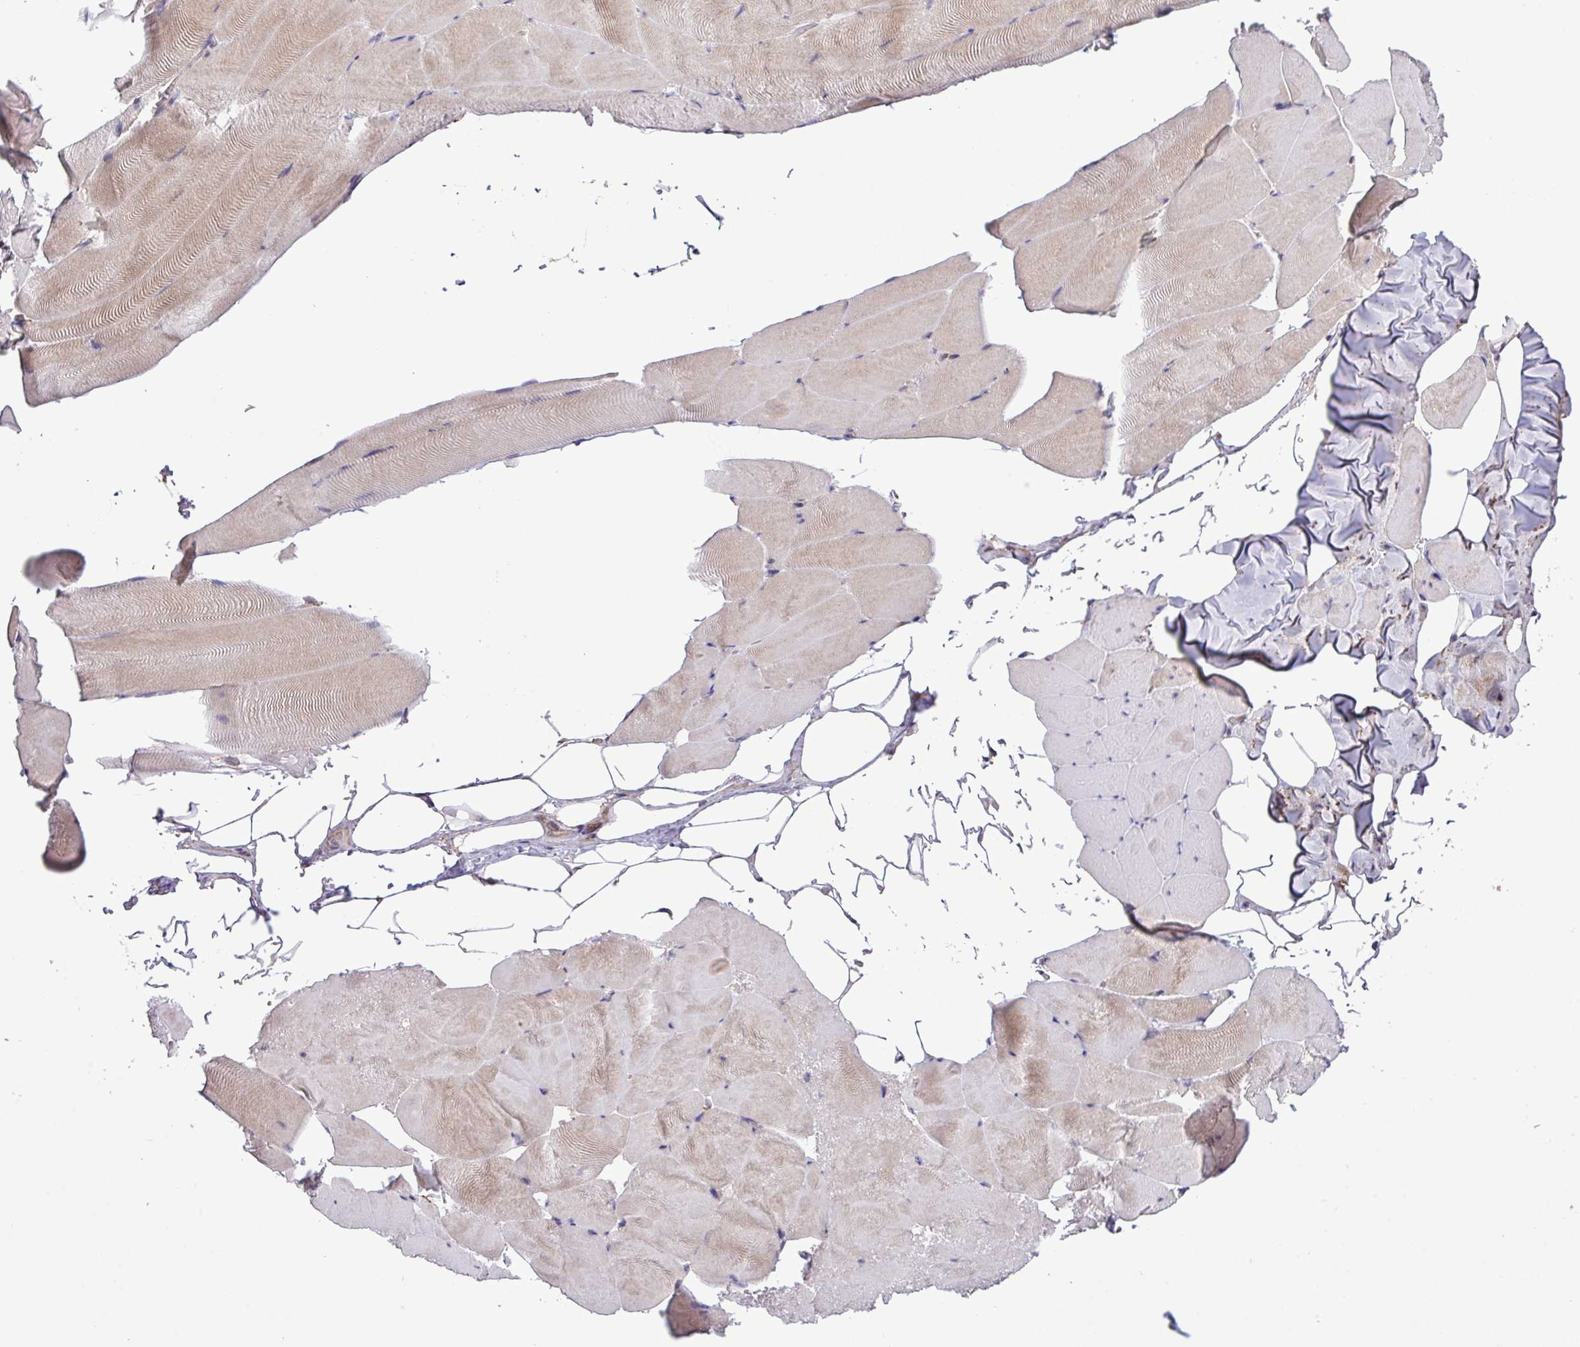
{"staining": {"intensity": "weak", "quantity": "<25%", "location": "cytoplasmic/membranous"}, "tissue": "skeletal muscle", "cell_type": "Myocytes", "image_type": "normal", "snomed": [{"axis": "morphology", "description": "Normal tissue, NOS"}, {"axis": "topography", "description": "Skeletal muscle"}], "caption": "The micrograph displays no significant positivity in myocytes of skeletal muscle. The staining was performed using DAB (3,3'-diaminobenzidine) to visualize the protein expression in brown, while the nuclei were stained in blue with hematoxylin (Magnification: 20x).", "gene": "MEGF6", "patient": {"sex": "female", "age": 64}}